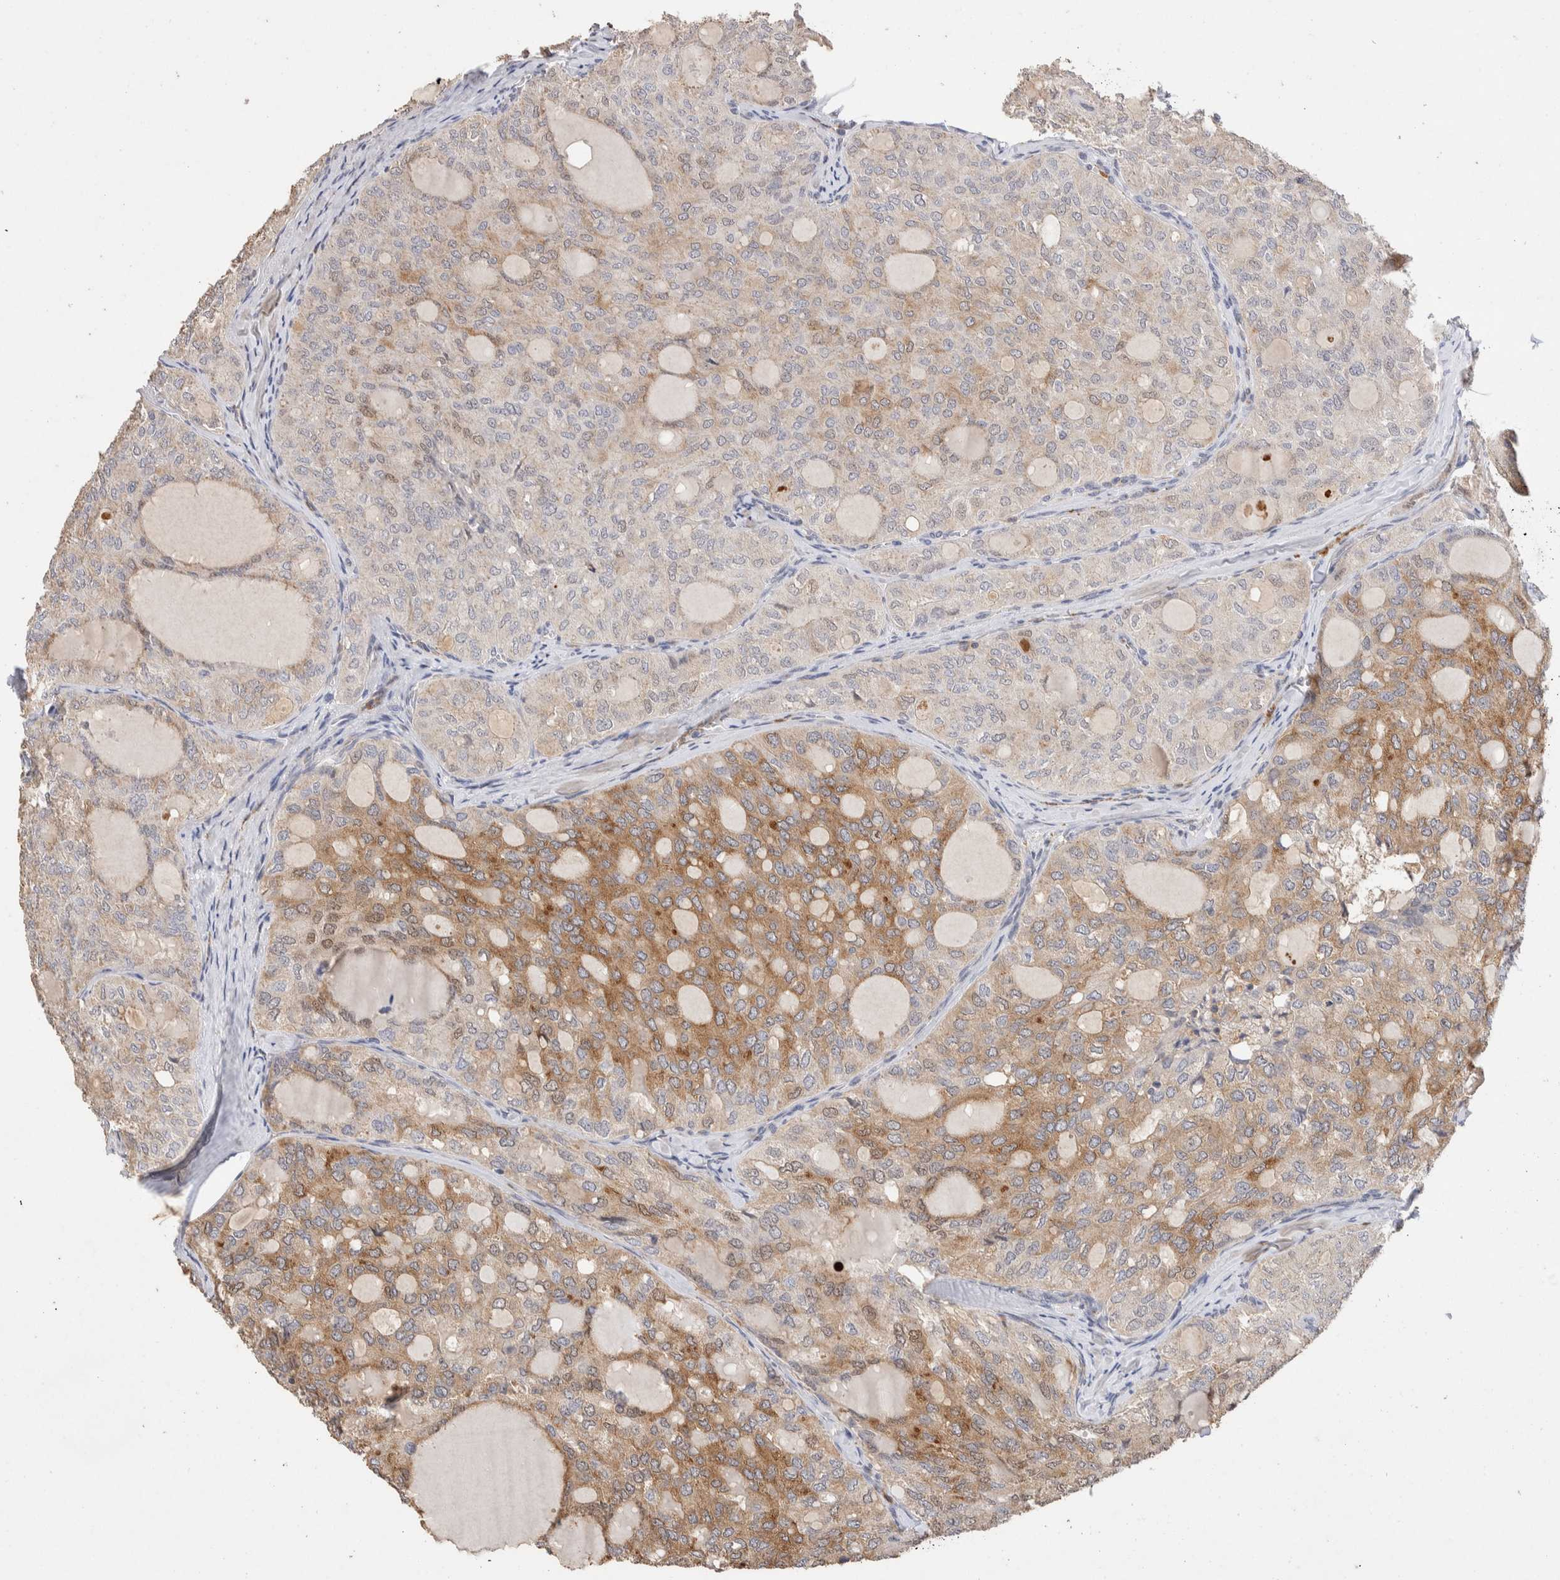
{"staining": {"intensity": "moderate", "quantity": "25%-75%", "location": "cytoplasmic/membranous,nuclear"}, "tissue": "thyroid cancer", "cell_type": "Tumor cells", "image_type": "cancer", "snomed": [{"axis": "morphology", "description": "Follicular adenoma carcinoma, NOS"}, {"axis": "topography", "description": "Thyroid gland"}], "caption": "Thyroid follicular adenoma carcinoma stained for a protein (brown) displays moderate cytoplasmic/membranous and nuclear positive staining in about 25%-75% of tumor cells.", "gene": "NSMAF", "patient": {"sex": "male", "age": 75}}